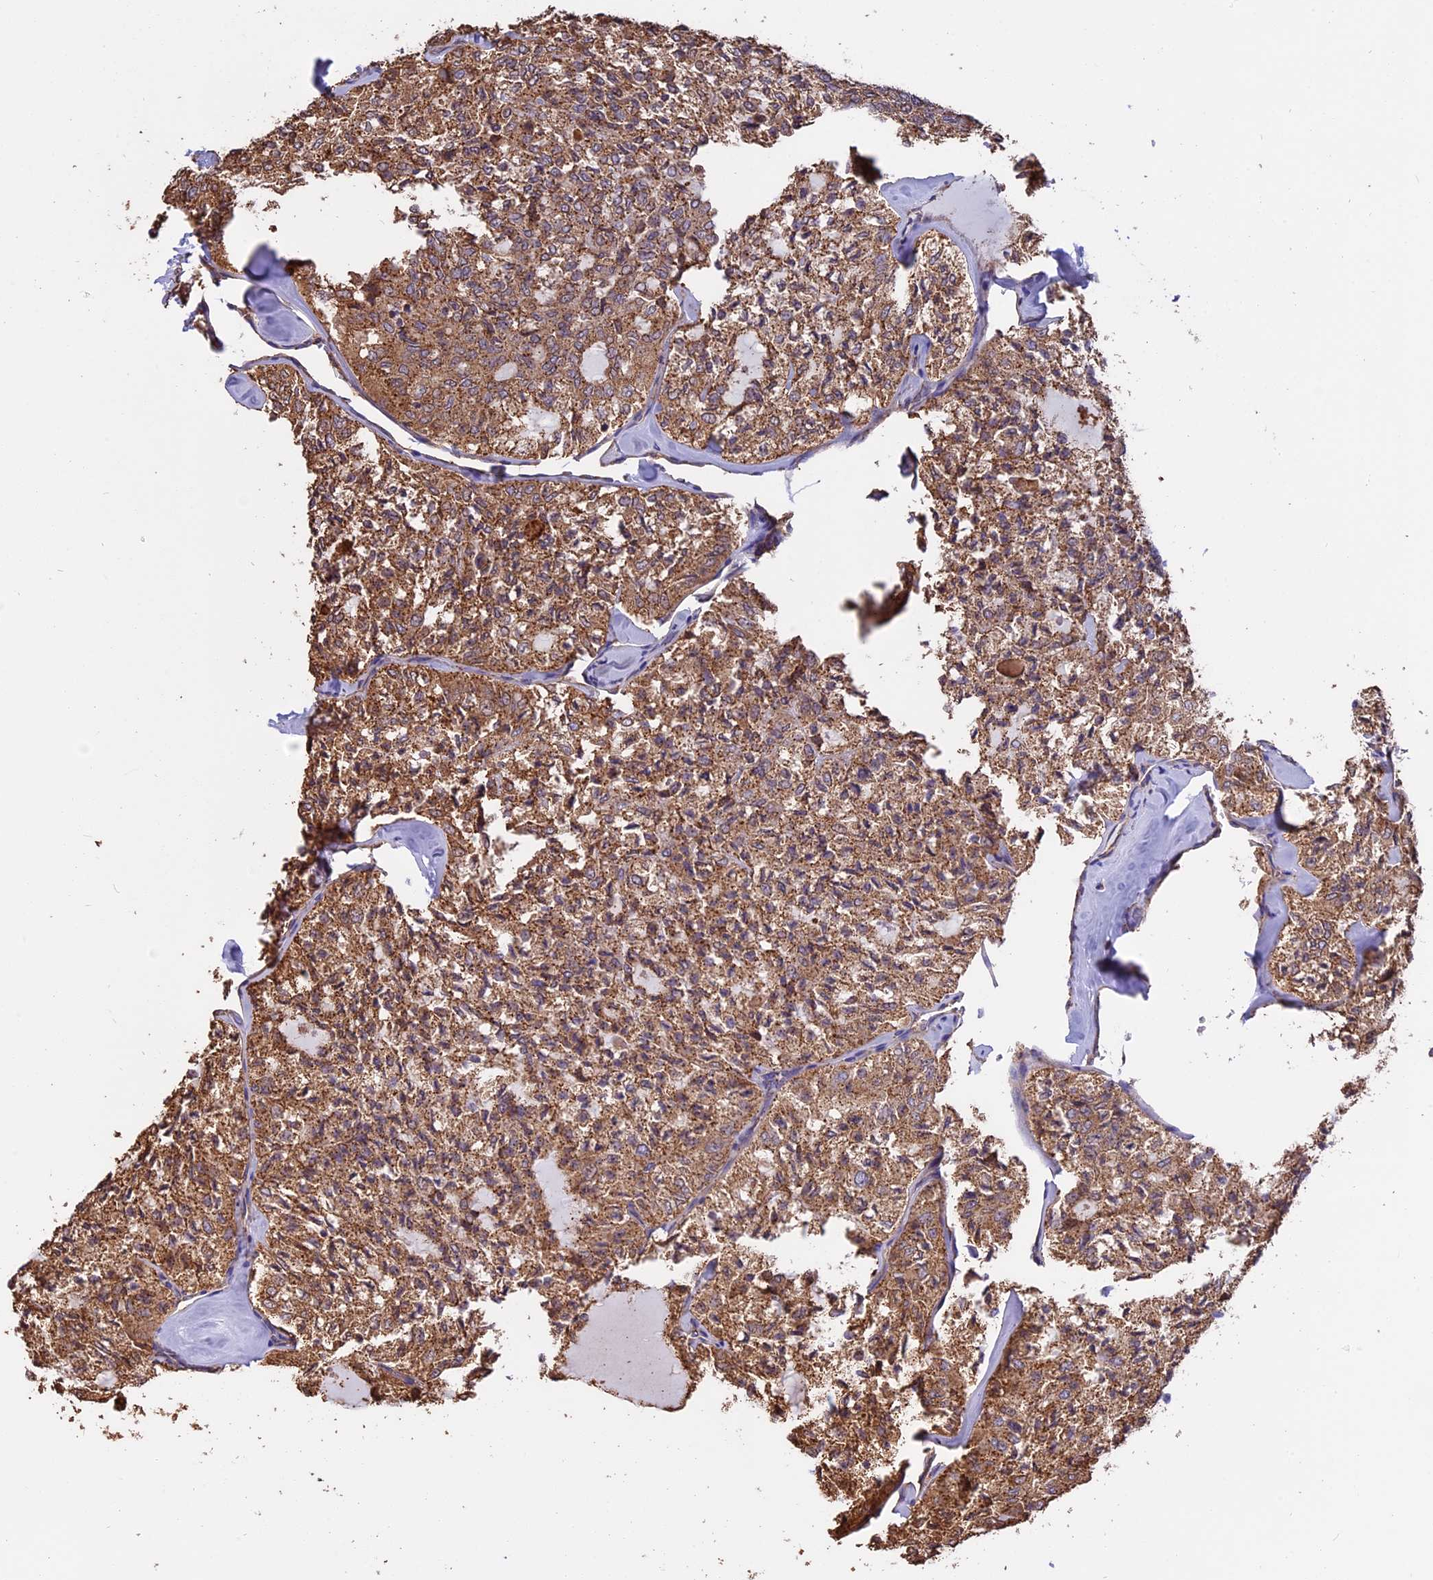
{"staining": {"intensity": "moderate", "quantity": ">75%", "location": "cytoplasmic/membranous"}, "tissue": "thyroid cancer", "cell_type": "Tumor cells", "image_type": "cancer", "snomed": [{"axis": "morphology", "description": "Follicular adenoma carcinoma, NOS"}, {"axis": "topography", "description": "Thyroid gland"}], "caption": "The photomicrograph shows immunohistochemical staining of thyroid follicular adenoma carcinoma. There is moderate cytoplasmic/membranous positivity is seen in approximately >75% of tumor cells.", "gene": "CHMP2A", "patient": {"sex": "male", "age": 75}}